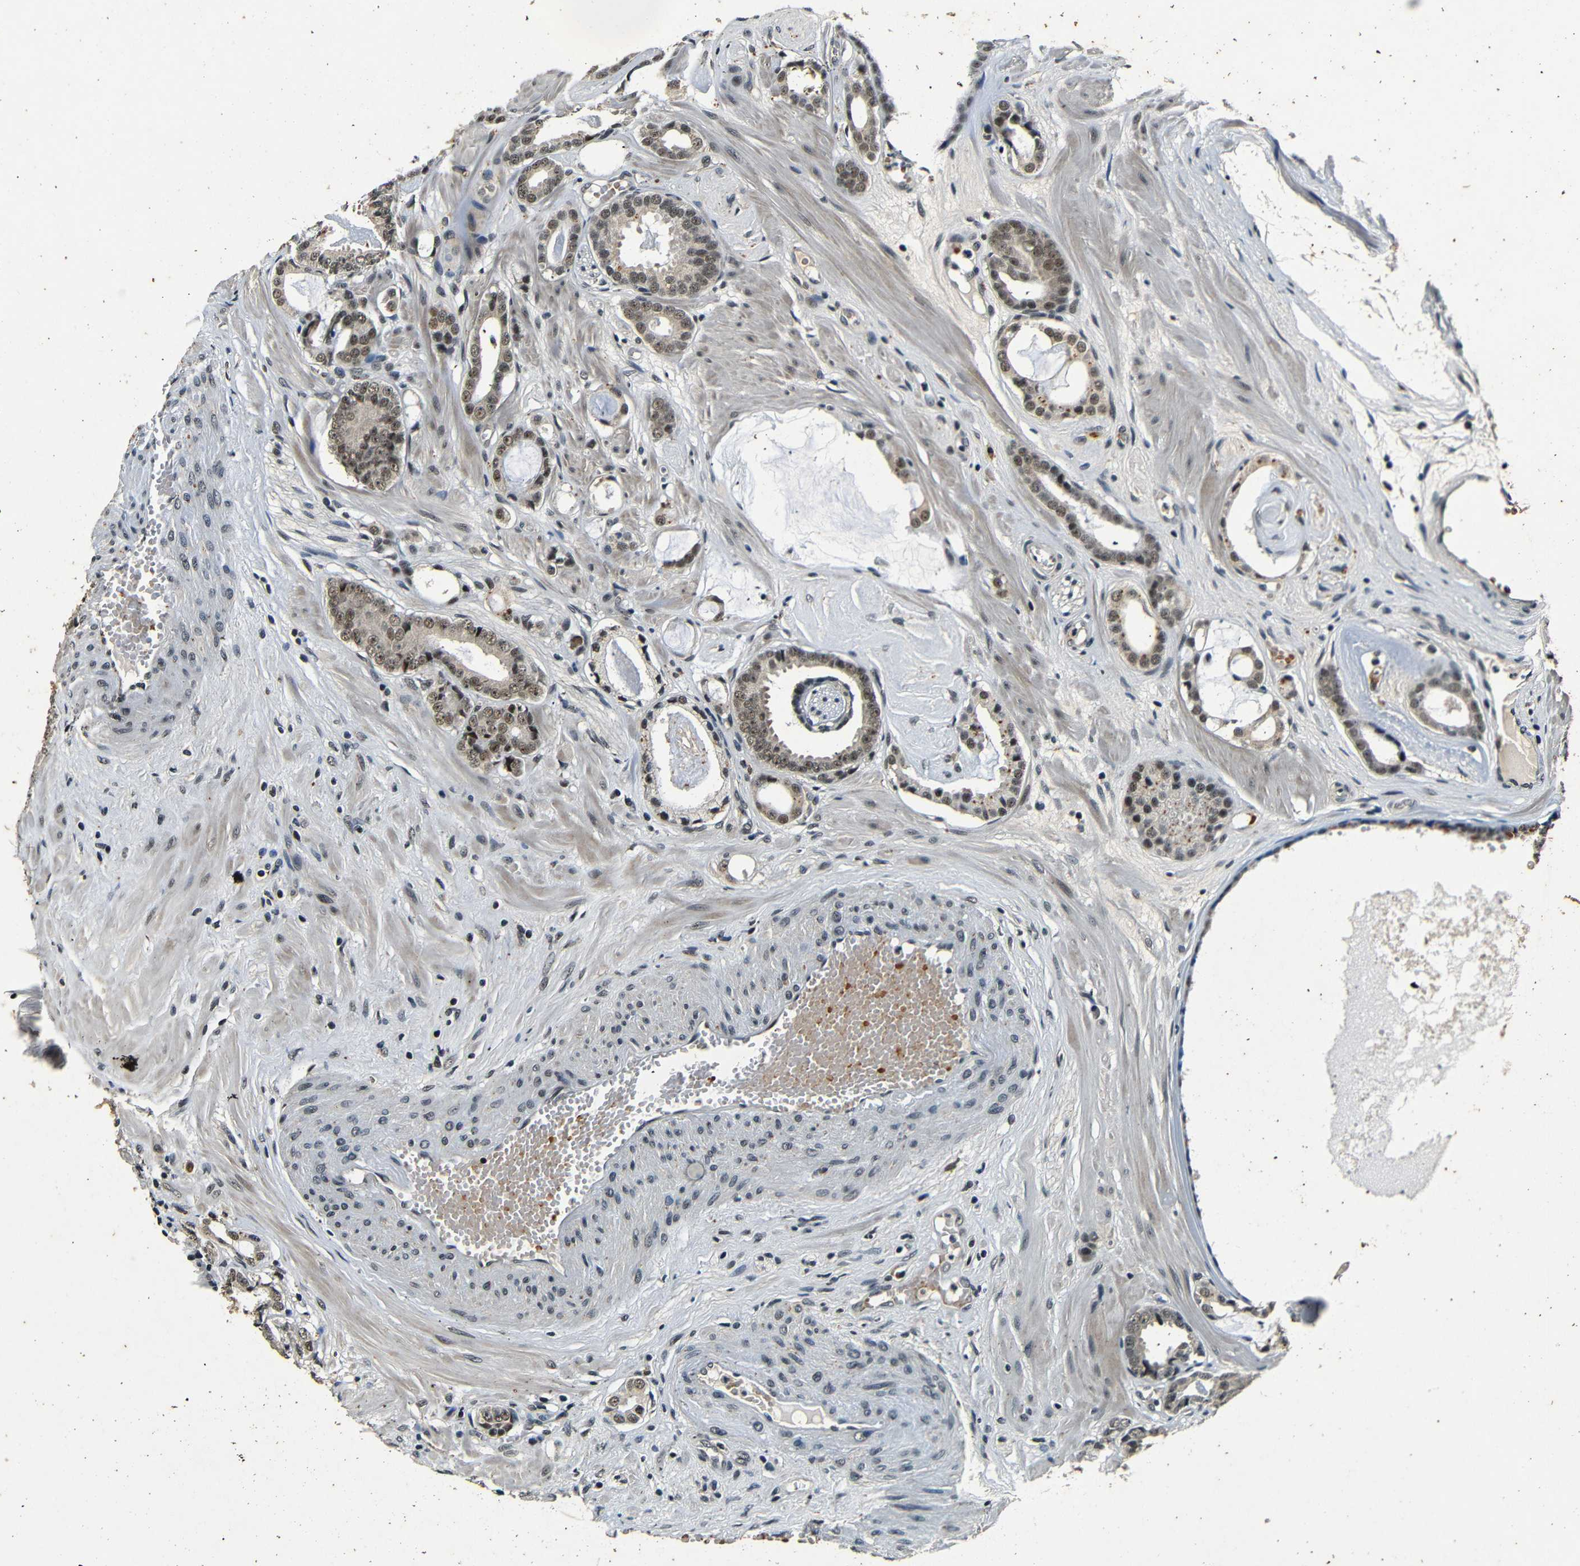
{"staining": {"intensity": "moderate", "quantity": ">75%", "location": "nuclear"}, "tissue": "prostate cancer", "cell_type": "Tumor cells", "image_type": "cancer", "snomed": [{"axis": "morphology", "description": "Adenocarcinoma, Low grade"}, {"axis": "topography", "description": "Prostate"}], "caption": "Brown immunohistochemical staining in human low-grade adenocarcinoma (prostate) exhibits moderate nuclear expression in approximately >75% of tumor cells.", "gene": "FOXD4", "patient": {"sex": "male", "age": 53}}